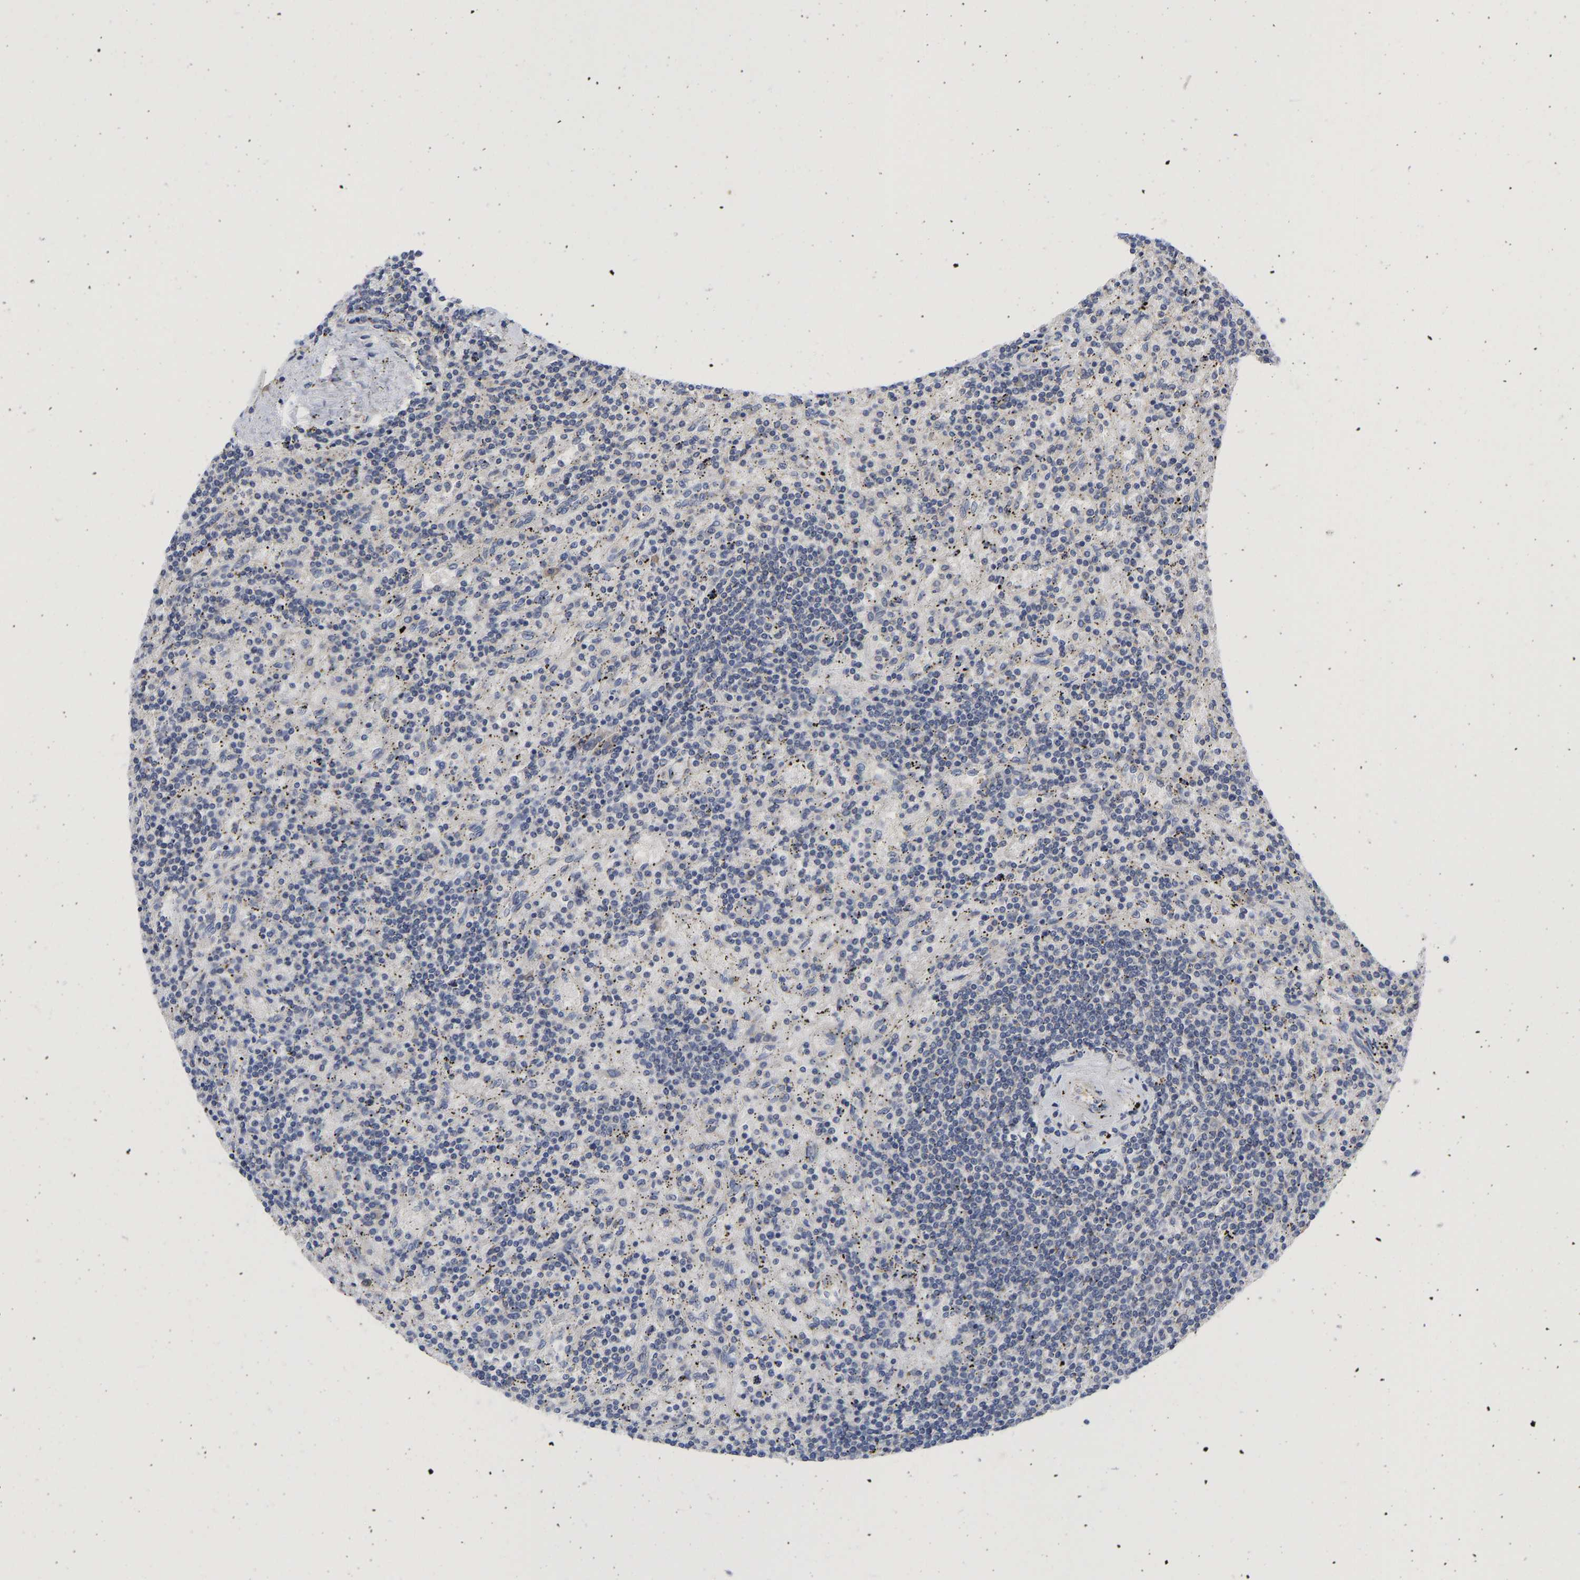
{"staining": {"intensity": "negative", "quantity": "none", "location": "none"}, "tissue": "lymphoma", "cell_type": "Tumor cells", "image_type": "cancer", "snomed": [{"axis": "morphology", "description": "Malignant lymphoma, non-Hodgkin's type, Low grade"}, {"axis": "topography", "description": "Spleen"}], "caption": "This is an IHC micrograph of lymphoma. There is no positivity in tumor cells.", "gene": "MAP2K3", "patient": {"sex": "male", "age": 76}}